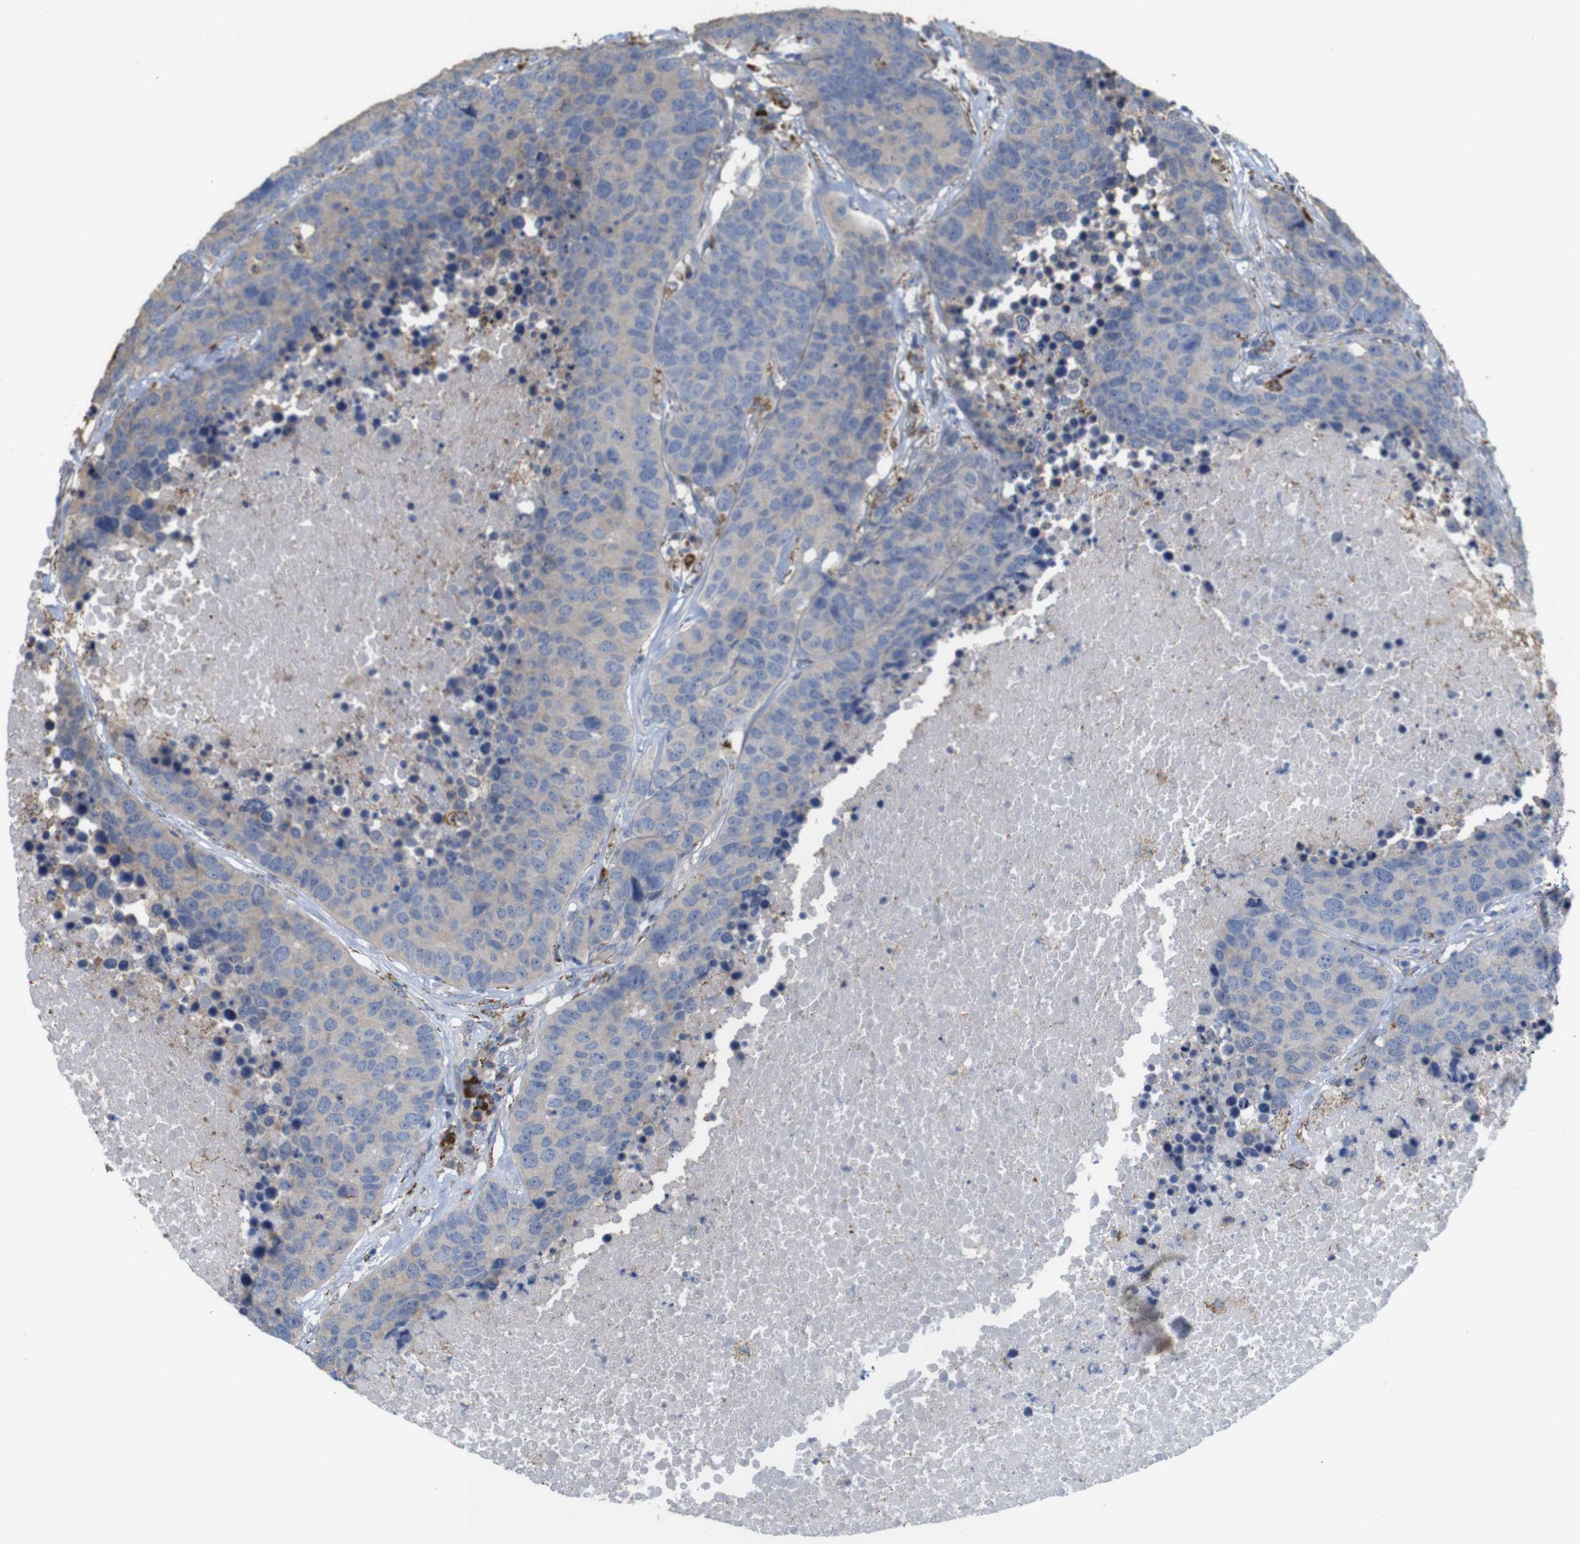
{"staining": {"intensity": "negative", "quantity": "none", "location": "none"}, "tissue": "carcinoid", "cell_type": "Tumor cells", "image_type": "cancer", "snomed": [{"axis": "morphology", "description": "Carcinoid, malignant, NOS"}, {"axis": "topography", "description": "Lung"}], "caption": "An image of human carcinoid is negative for staining in tumor cells.", "gene": "PTPRR", "patient": {"sex": "male", "age": 60}}